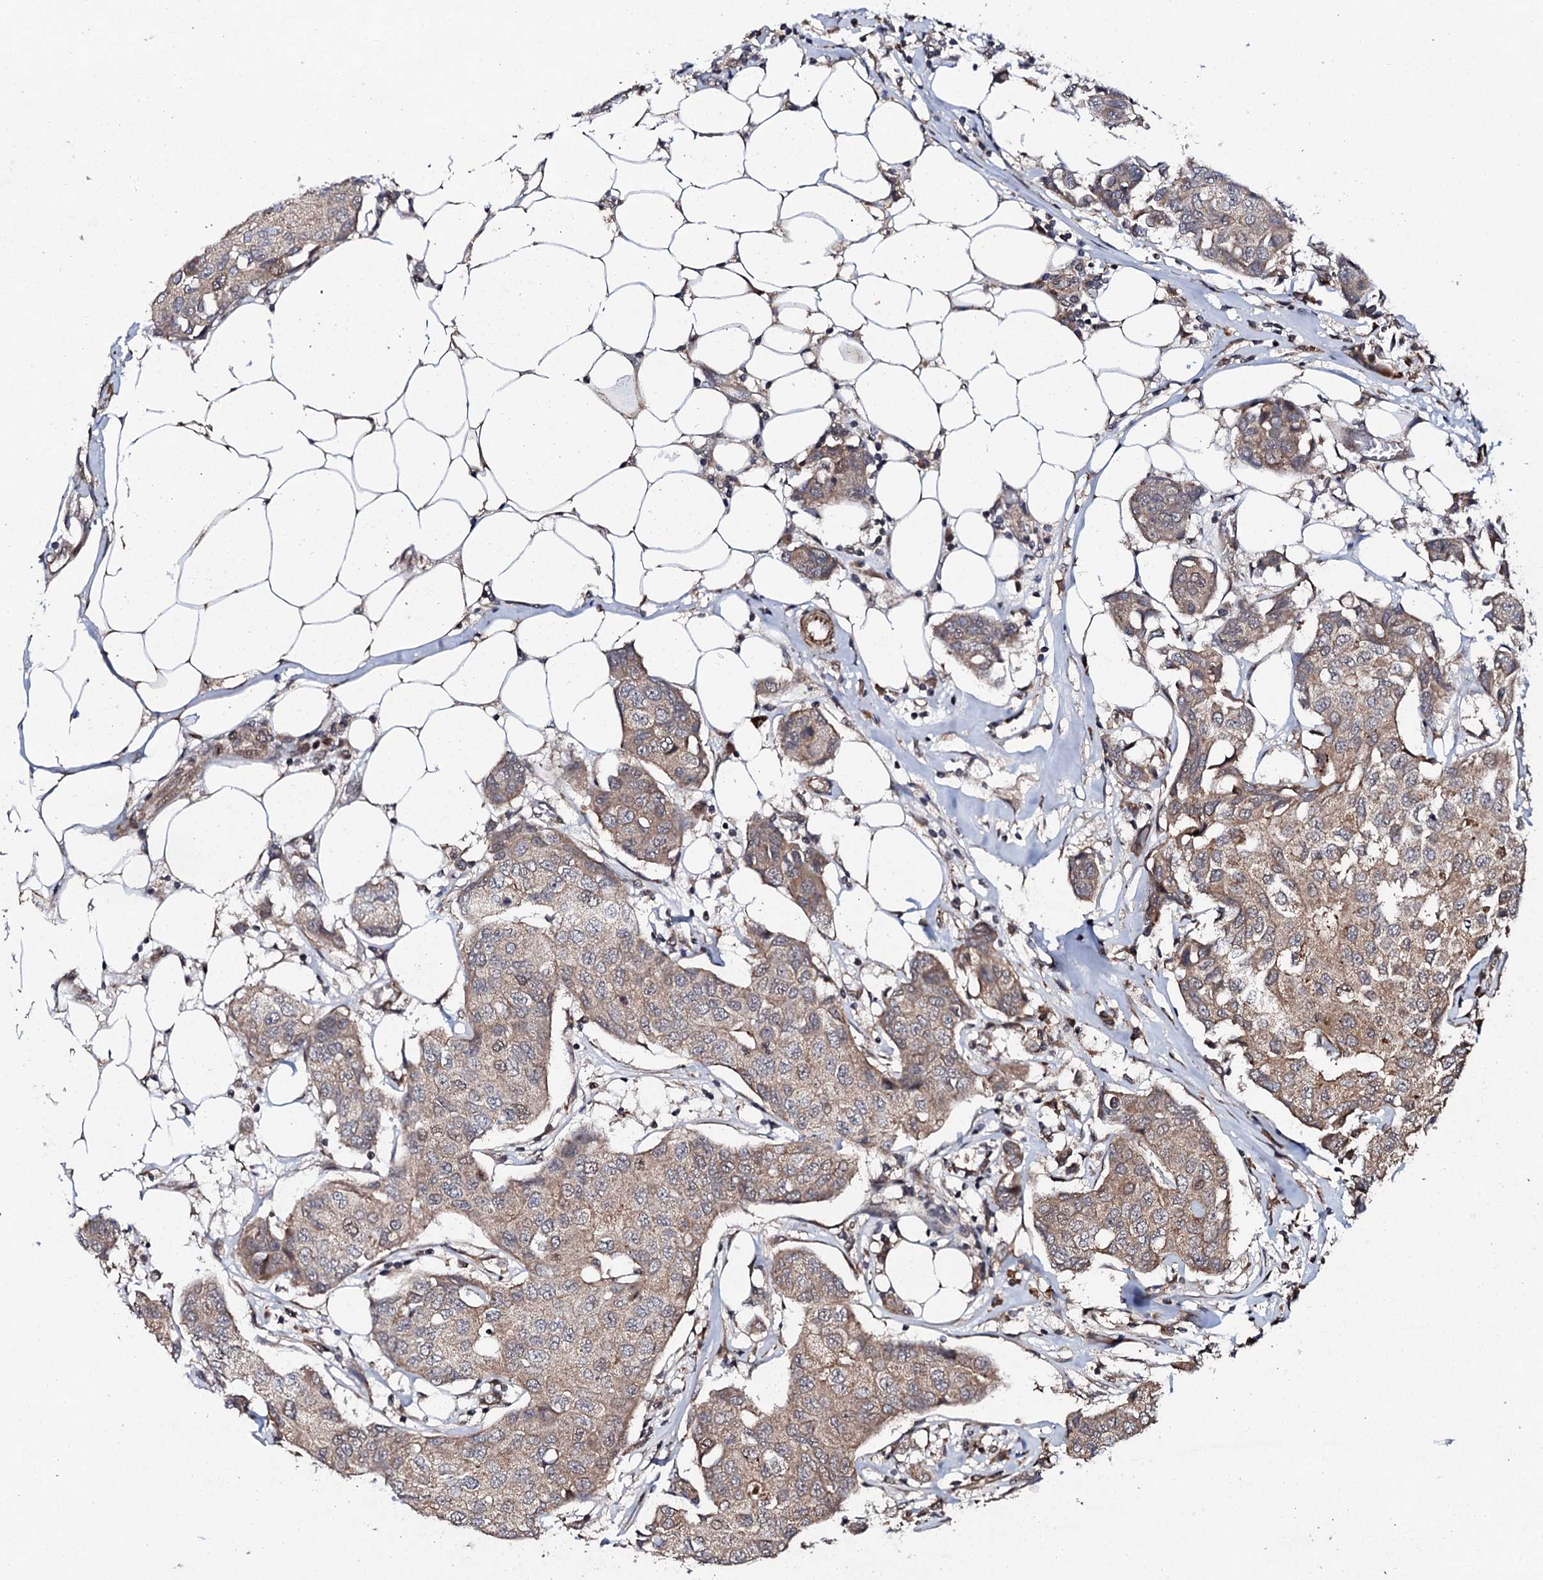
{"staining": {"intensity": "weak", "quantity": "25%-75%", "location": "cytoplasmic/membranous"}, "tissue": "breast cancer", "cell_type": "Tumor cells", "image_type": "cancer", "snomed": [{"axis": "morphology", "description": "Duct carcinoma"}, {"axis": "topography", "description": "Breast"}], "caption": "A histopathology image of infiltrating ductal carcinoma (breast) stained for a protein exhibits weak cytoplasmic/membranous brown staining in tumor cells.", "gene": "FAM111A", "patient": {"sex": "female", "age": 80}}